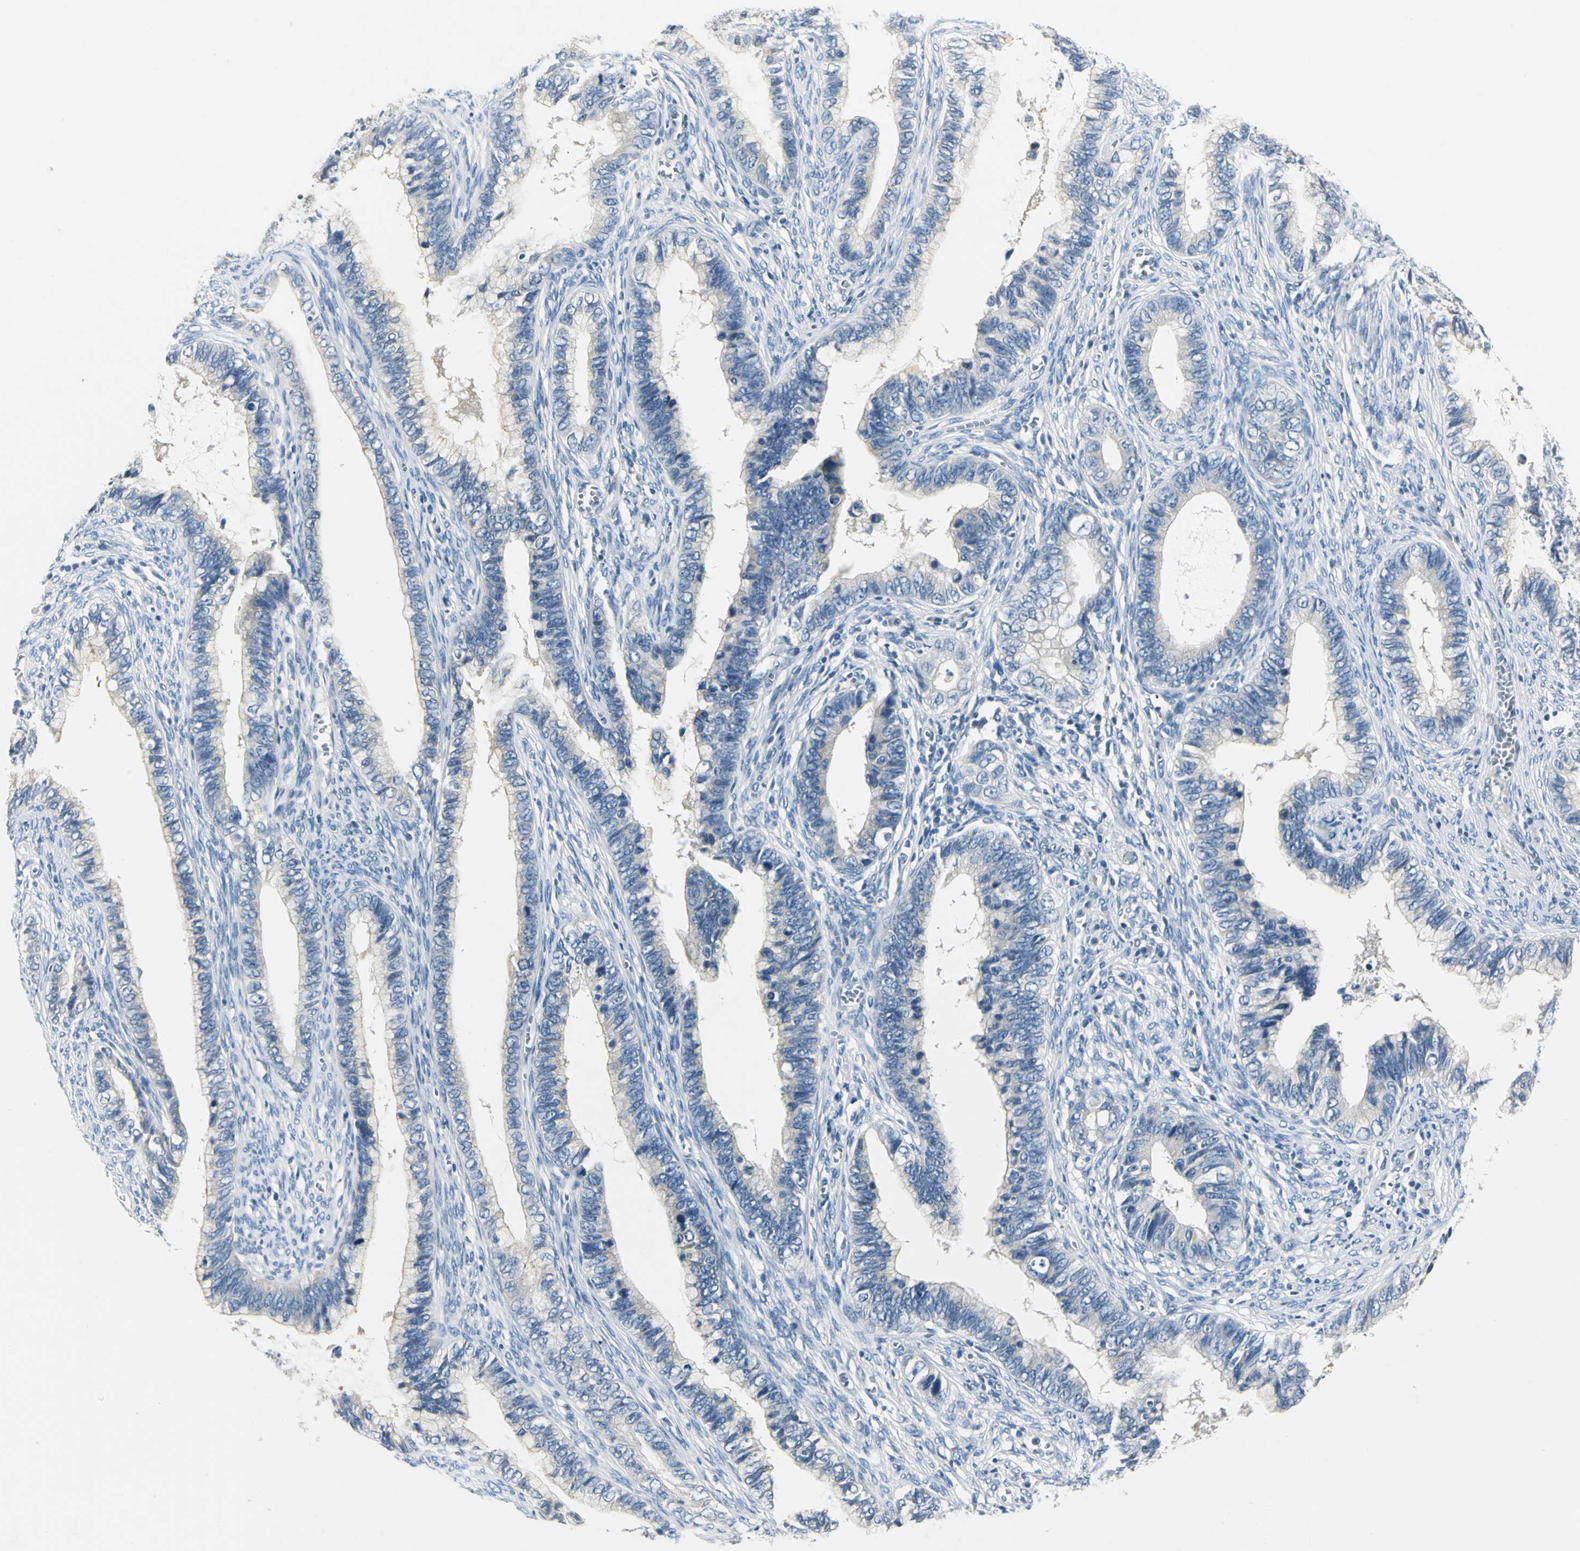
{"staining": {"intensity": "negative", "quantity": "none", "location": "none"}, "tissue": "cervical cancer", "cell_type": "Tumor cells", "image_type": "cancer", "snomed": [{"axis": "morphology", "description": "Adenocarcinoma, NOS"}, {"axis": "topography", "description": "Cervix"}], "caption": "A photomicrograph of cervical adenocarcinoma stained for a protein demonstrates no brown staining in tumor cells.", "gene": "RIPOR1", "patient": {"sex": "female", "age": 44}}